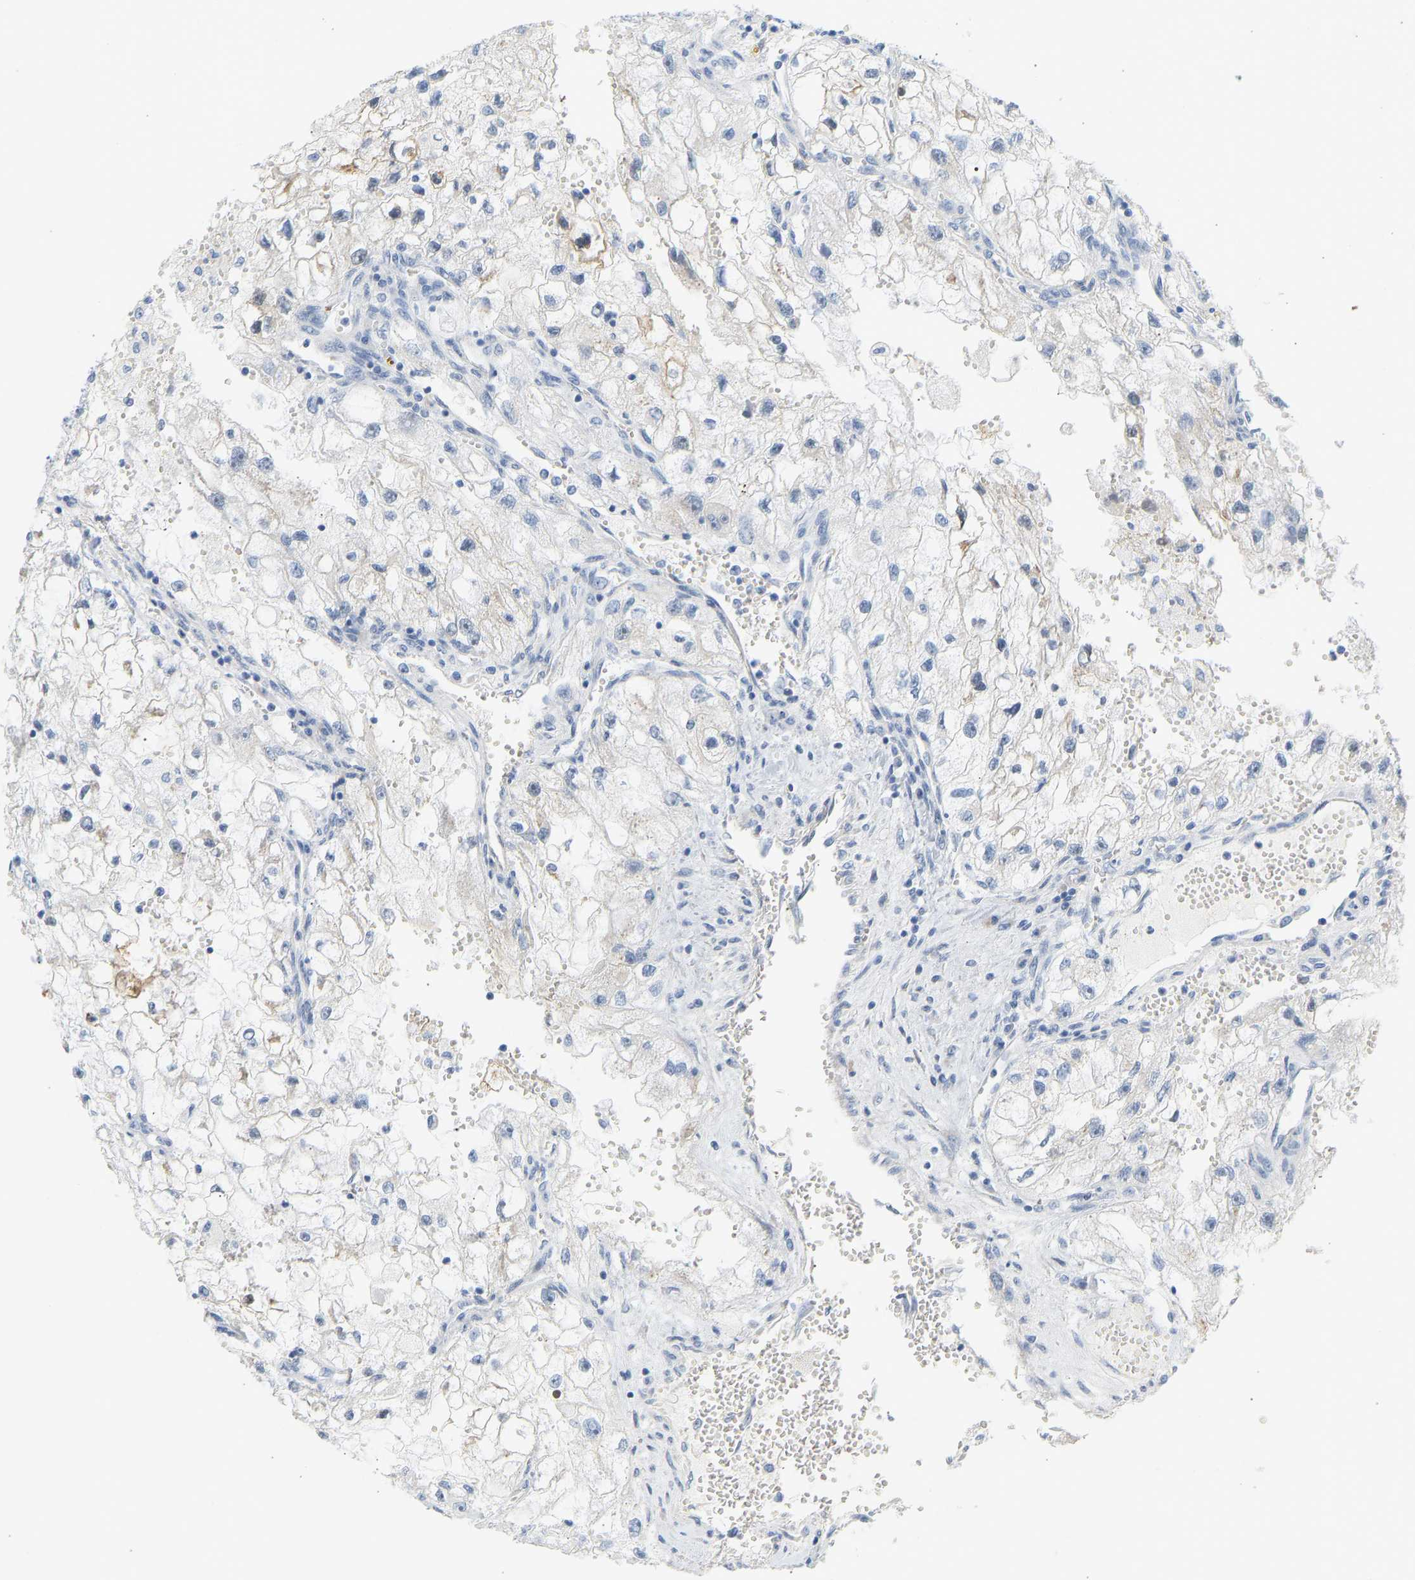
{"staining": {"intensity": "negative", "quantity": "none", "location": "none"}, "tissue": "renal cancer", "cell_type": "Tumor cells", "image_type": "cancer", "snomed": [{"axis": "morphology", "description": "Adenocarcinoma, NOS"}, {"axis": "topography", "description": "Kidney"}], "caption": "This is an immunohistochemistry micrograph of adenocarcinoma (renal). There is no positivity in tumor cells.", "gene": "SLC30A7", "patient": {"sex": "female", "age": 70}}